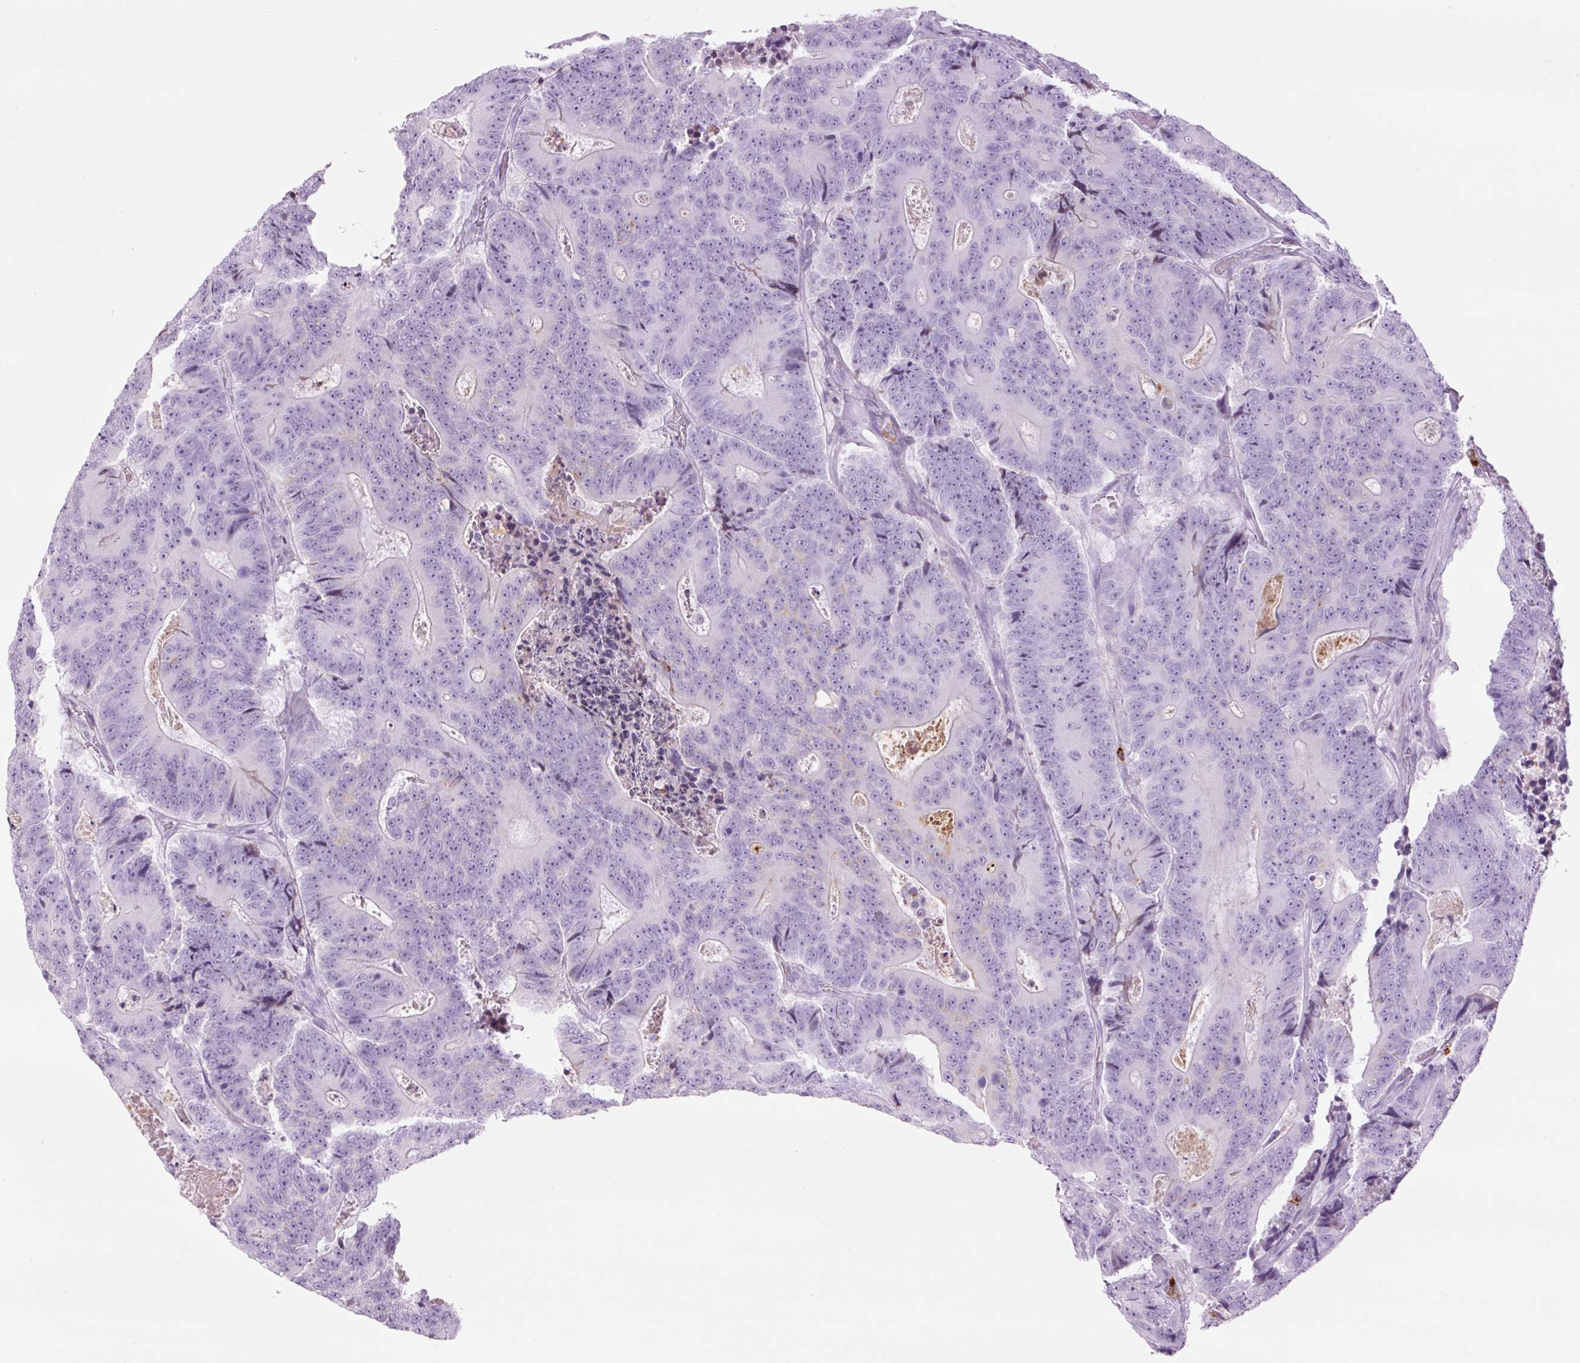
{"staining": {"intensity": "negative", "quantity": "none", "location": "none"}, "tissue": "colorectal cancer", "cell_type": "Tumor cells", "image_type": "cancer", "snomed": [{"axis": "morphology", "description": "Adenocarcinoma, NOS"}, {"axis": "topography", "description": "Colon"}], "caption": "DAB immunohistochemical staining of human adenocarcinoma (colorectal) reveals no significant staining in tumor cells.", "gene": "LYZ", "patient": {"sex": "male", "age": 83}}